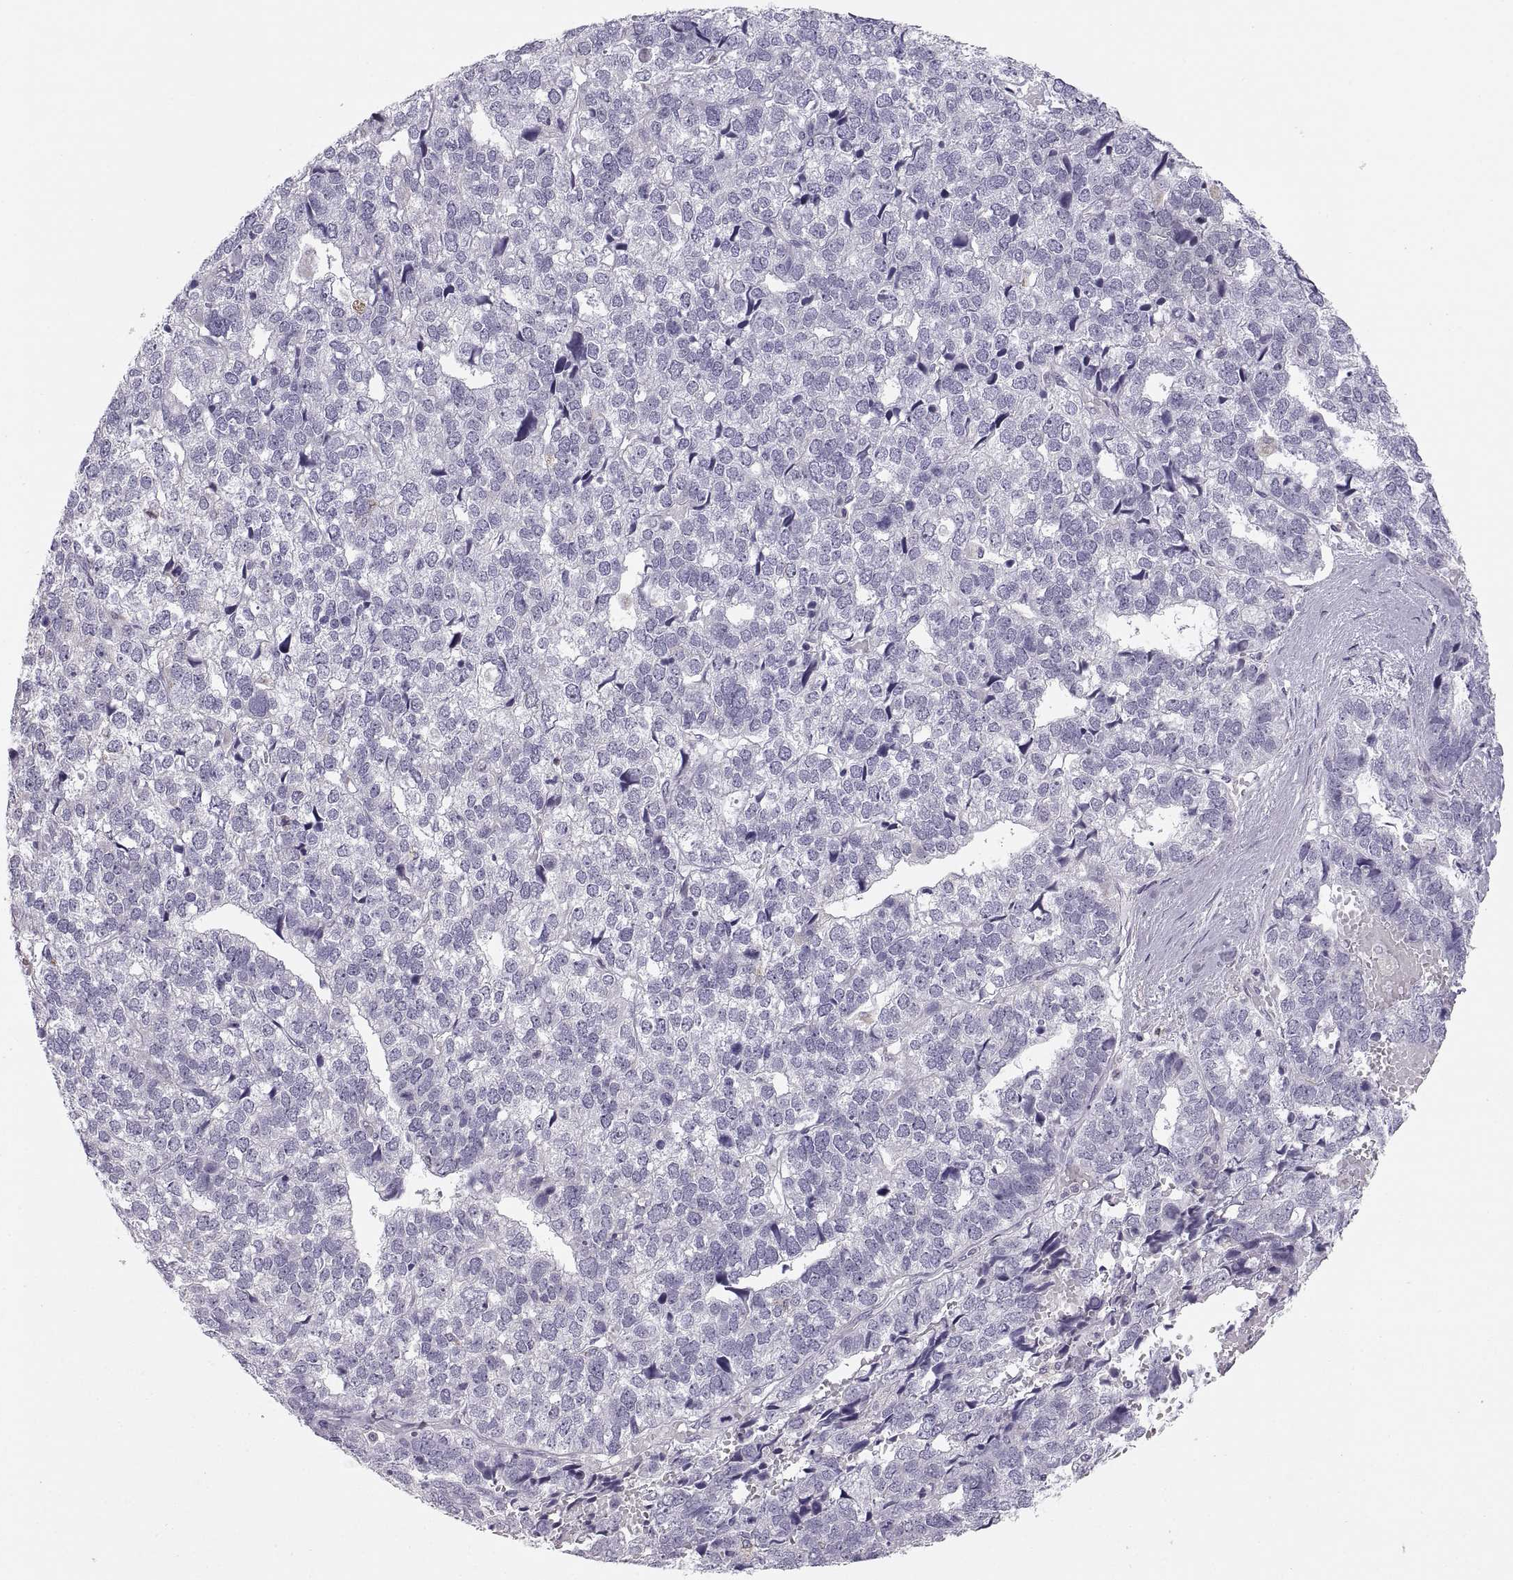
{"staining": {"intensity": "negative", "quantity": "none", "location": "none"}, "tissue": "stomach cancer", "cell_type": "Tumor cells", "image_type": "cancer", "snomed": [{"axis": "morphology", "description": "Adenocarcinoma, NOS"}, {"axis": "topography", "description": "Stomach"}], "caption": "The image shows no significant expression in tumor cells of adenocarcinoma (stomach).", "gene": "COL9A3", "patient": {"sex": "male", "age": 69}}